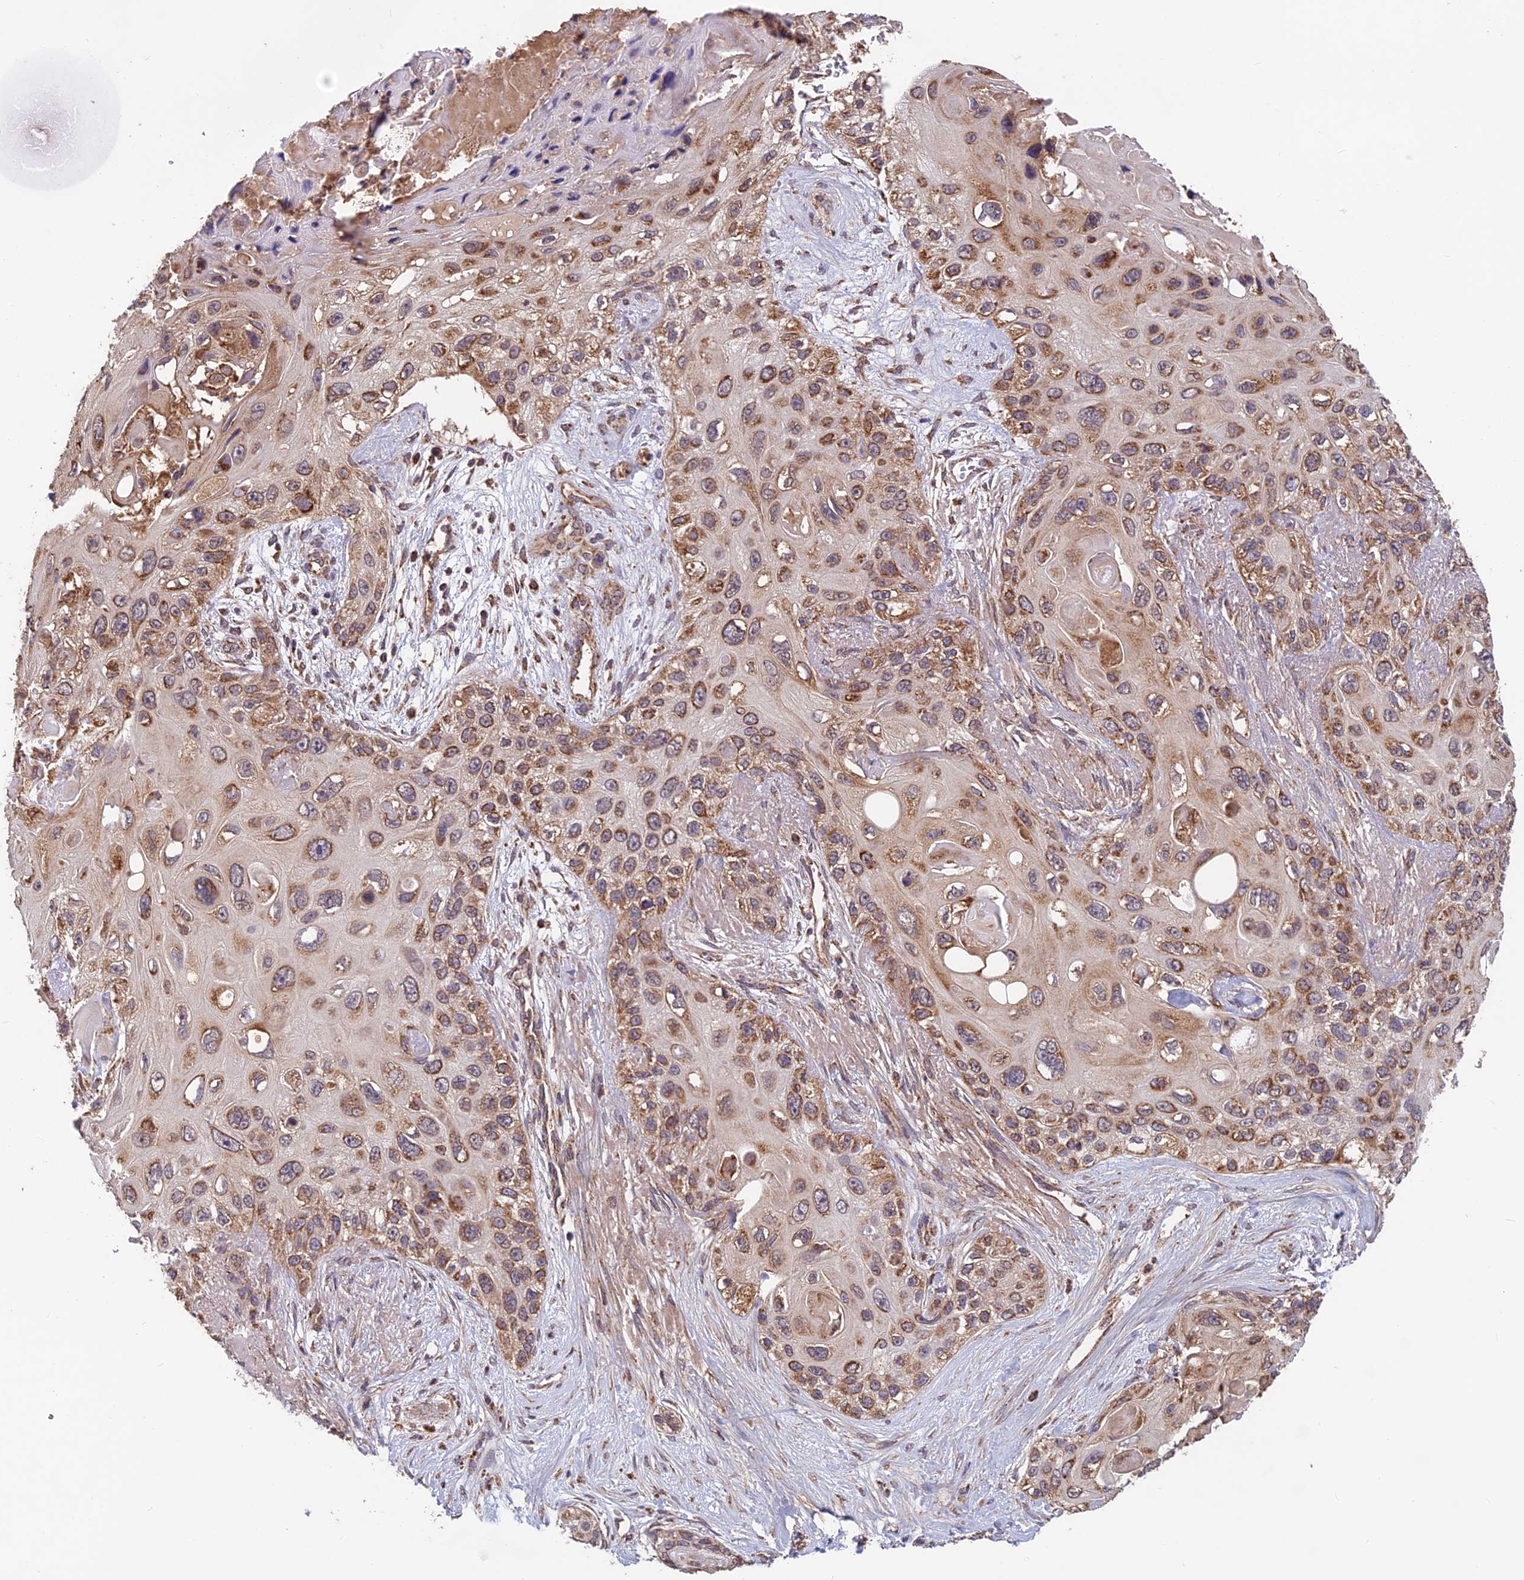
{"staining": {"intensity": "moderate", "quantity": ">75%", "location": "cytoplasmic/membranous"}, "tissue": "skin cancer", "cell_type": "Tumor cells", "image_type": "cancer", "snomed": [{"axis": "morphology", "description": "Normal tissue, NOS"}, {"axis": "morphology", "description": "Squamous cell carcinoma, NOS"}, {"axis": "topography", "description": "Skin"}], "caption": "A high-resolution image shows IHC staining of squamous cell carcinoma (skin), which demonstrates moderate cytoplasmic/membranous positivity in approximately >75% of tumor cells.", "gene": "CCDC15", "patient": {"sex": "male", "age": 72}}